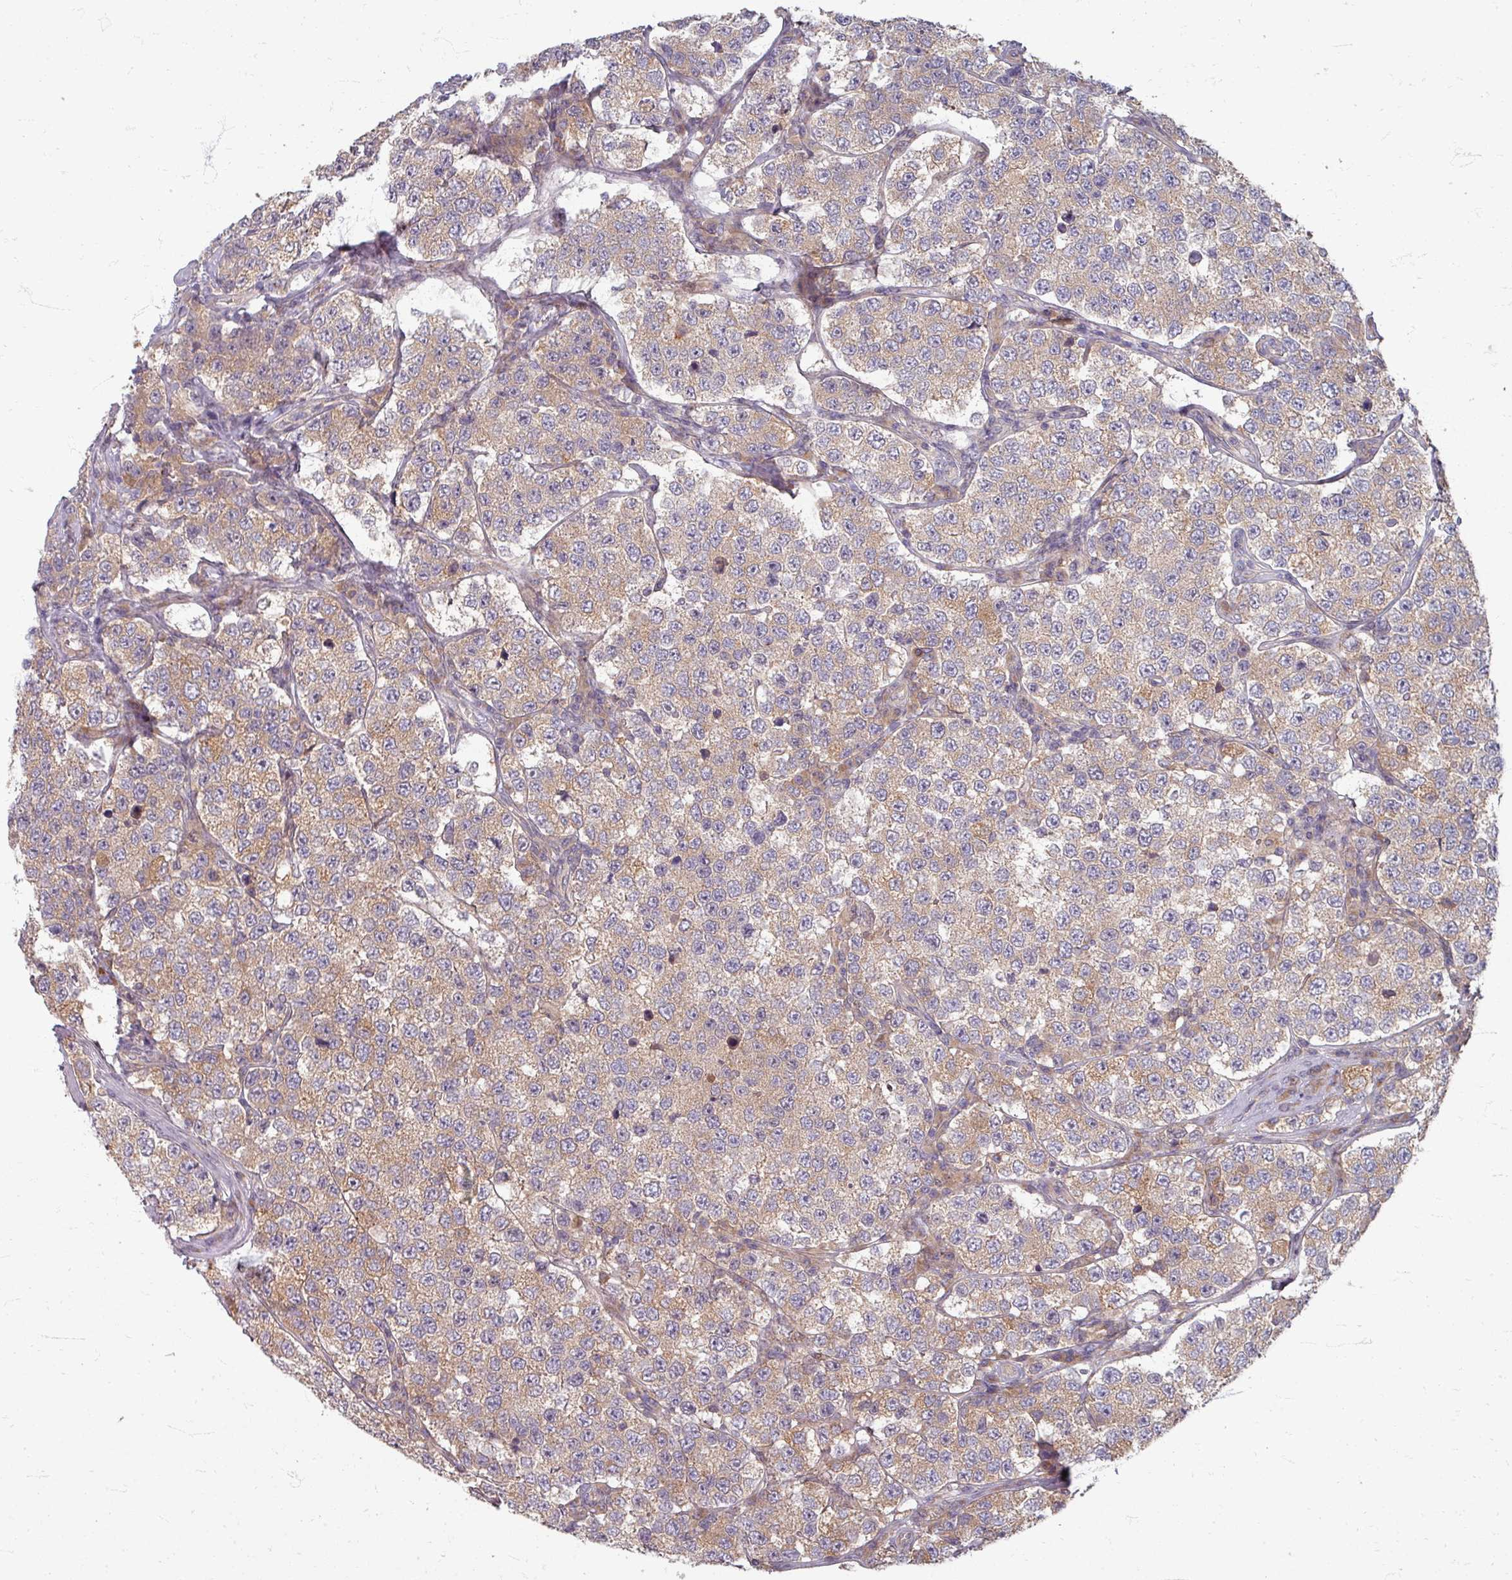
{"staining": {"intensity": "weak", "quantity": ">75%", "location": "cytoplasmic/membranous"}, "tissue": "testis cancer", "cell_type": "Tumor cells", "image_type": "cancer", "snomed": [{"axis": "morphology", "description": "Seminoma, NOS"}, {"axis": "topography", "description": "Testis"}], "caption": "Immunohistochemistry (IHC) of human testis cancer (seminoma) displays low levels of weak cytoplasmic/membranous staining in about >75% of tumor cells.", "gene": "STAM", "patient": {"sex": "male", "age": 34}}